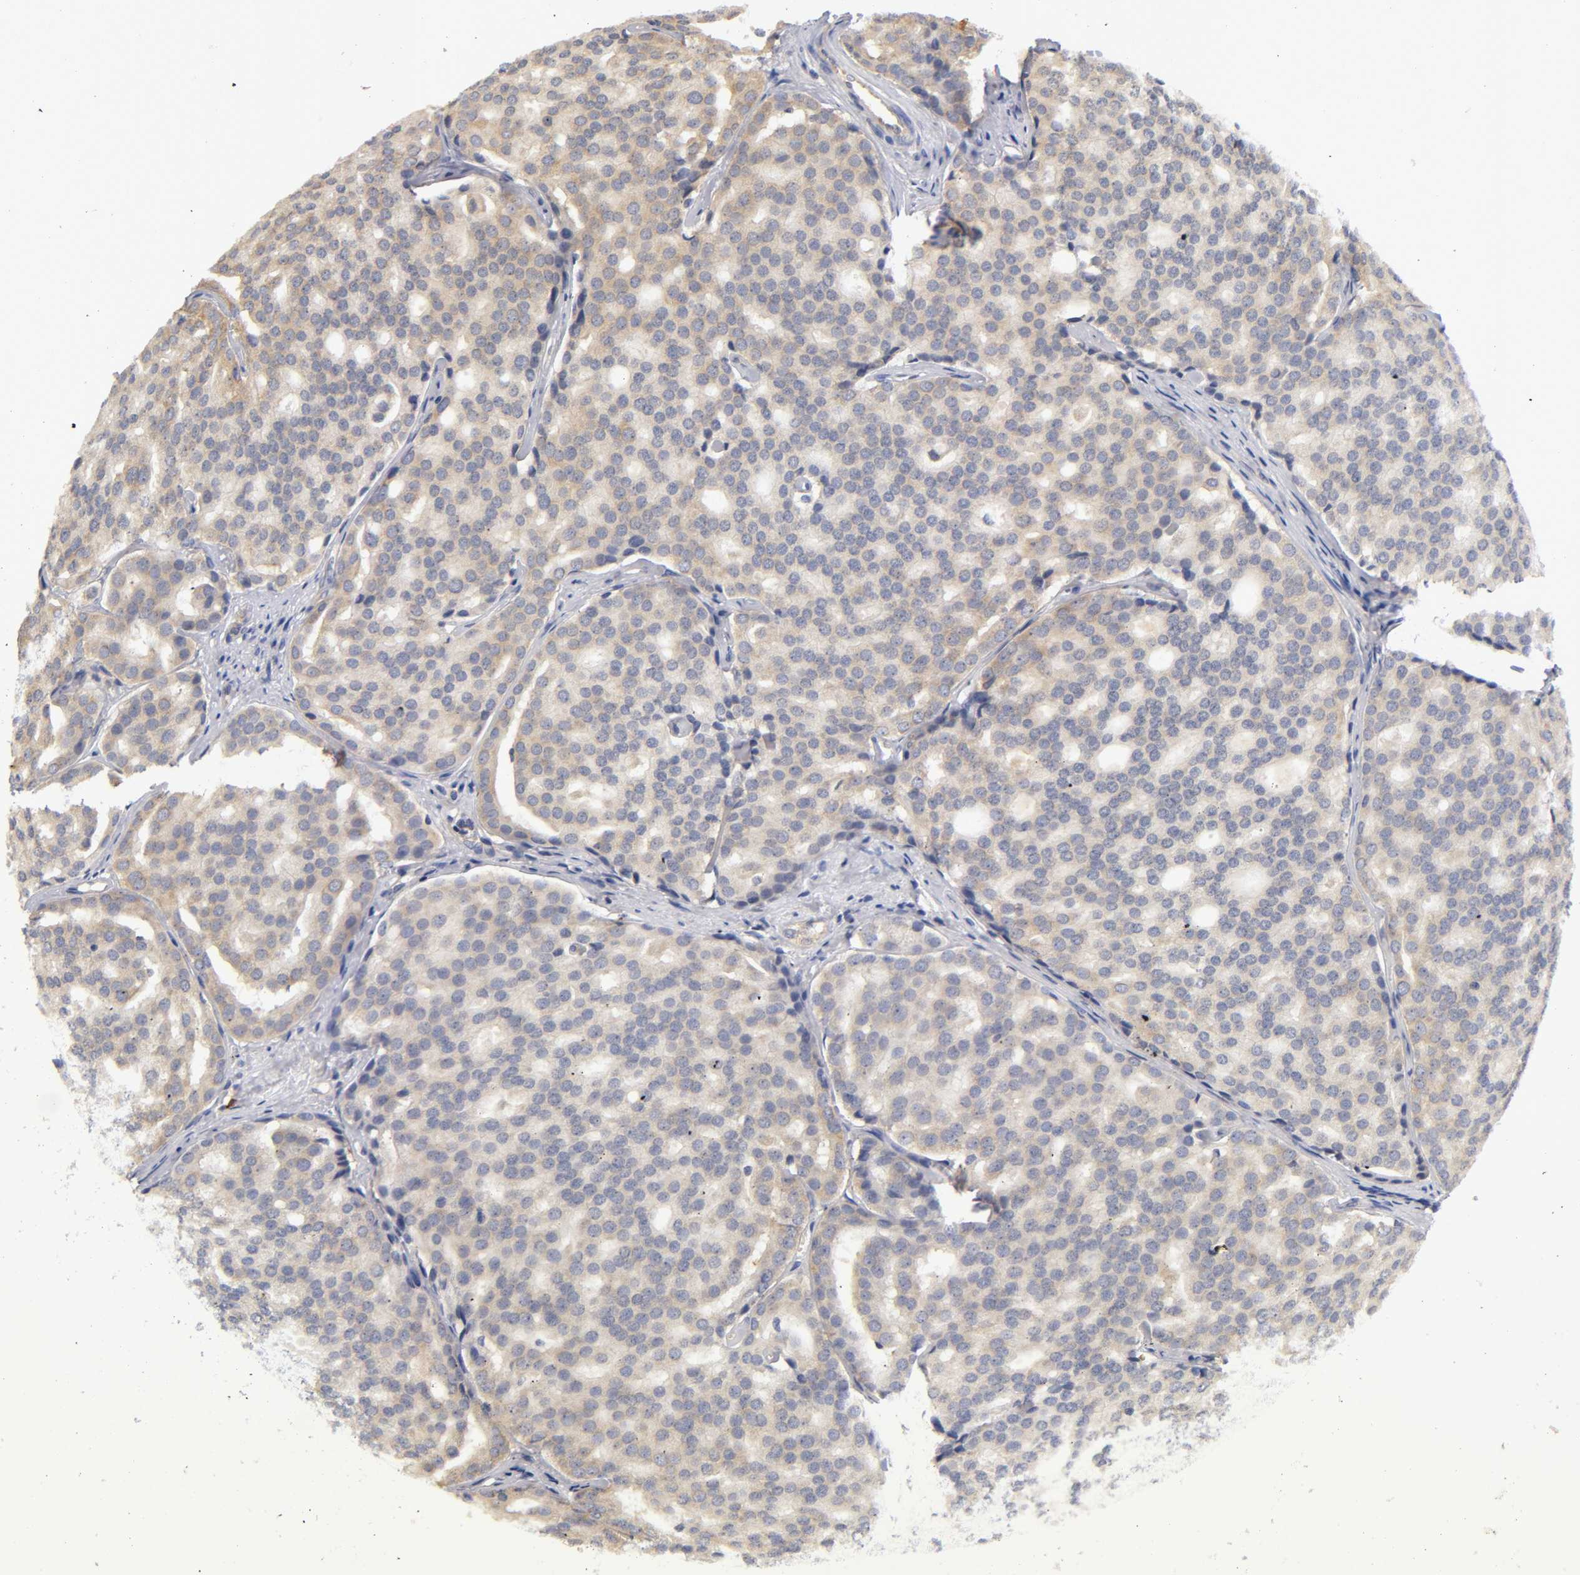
{"staining": {"intensity": "weak", "quantity": ">75%", "location": "cytoplasmic/membranous"}, "tissue": "prostate cancer", "cell_type": "Tumor cells", "image_type": "cancer", "snomed": [{"axis": "morphology", "description": "Adenocarcinoma, High grade"}, {"axis": "topography", "description": "Prostate"}], "caption": "Prostate cancer stained with DAB (3,3'-diaminobenzidine) immunohistochemistry (IHC) shows low levels of weak cytoplasmic/membranous positivity in about >75% of tumor cells. (brown staining indicates protein expression, while blue staining denotes nuclei).", "gene": "RPS29", "patient": {"sex": "male", "age": 64}}